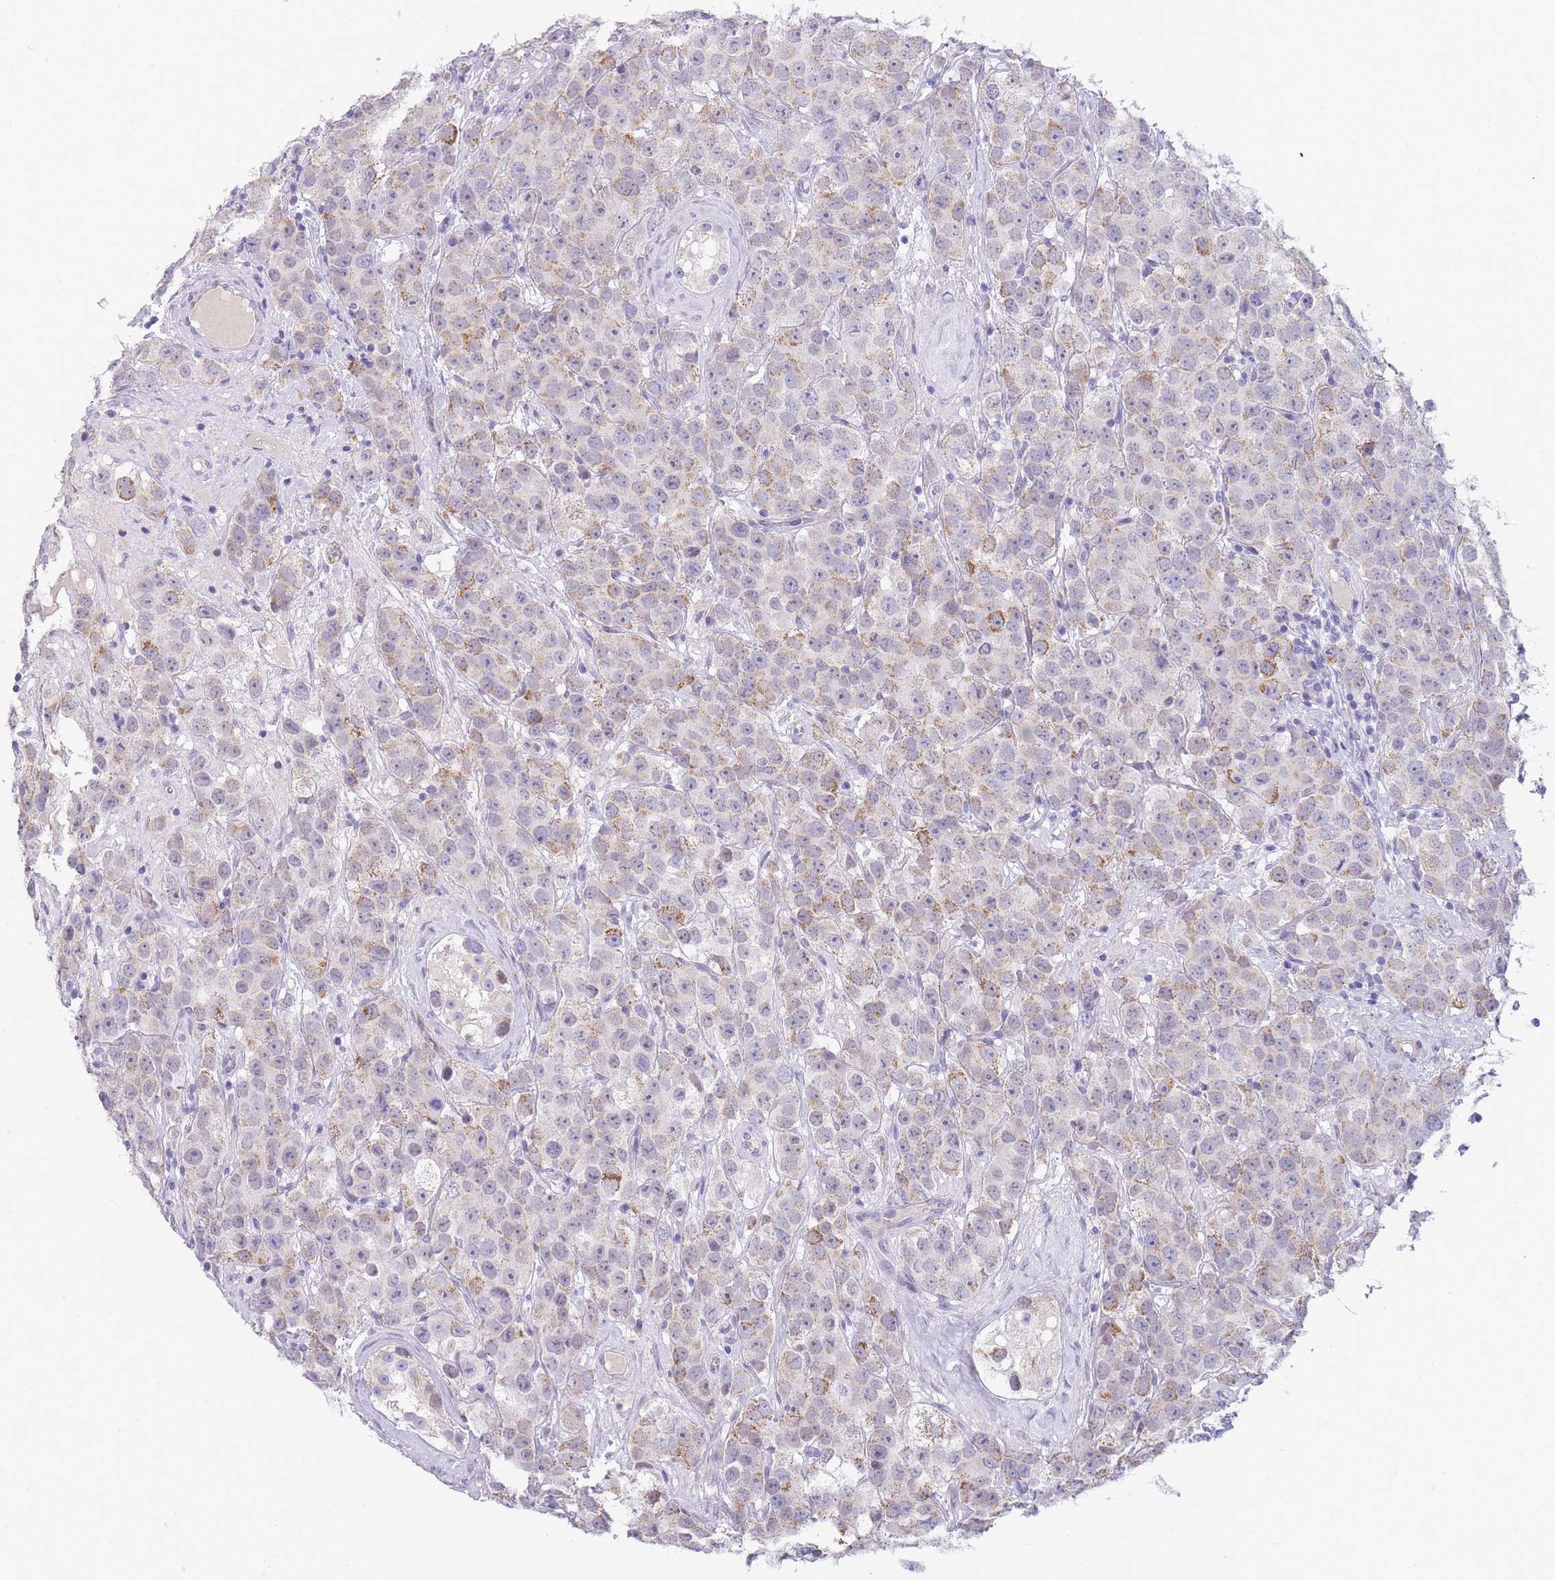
{"staining": {"intensity": "weak", "quantity": "<25%", "location": "cytoplasmic/membranous"}, "tissue": "testis cancer", "cell_type": "Tumor cells", "image_type": "cancer", "snomed": [{"axis": "morphology", "description": "Seminoma, NOS"}, {"axis": "topography", "description": "Testis"}], "caption": "Tumor cells are negative for protein expression in human testis cancer.", "gene": "PRR23B", "patient": {"sex": "male", "age": 28}}